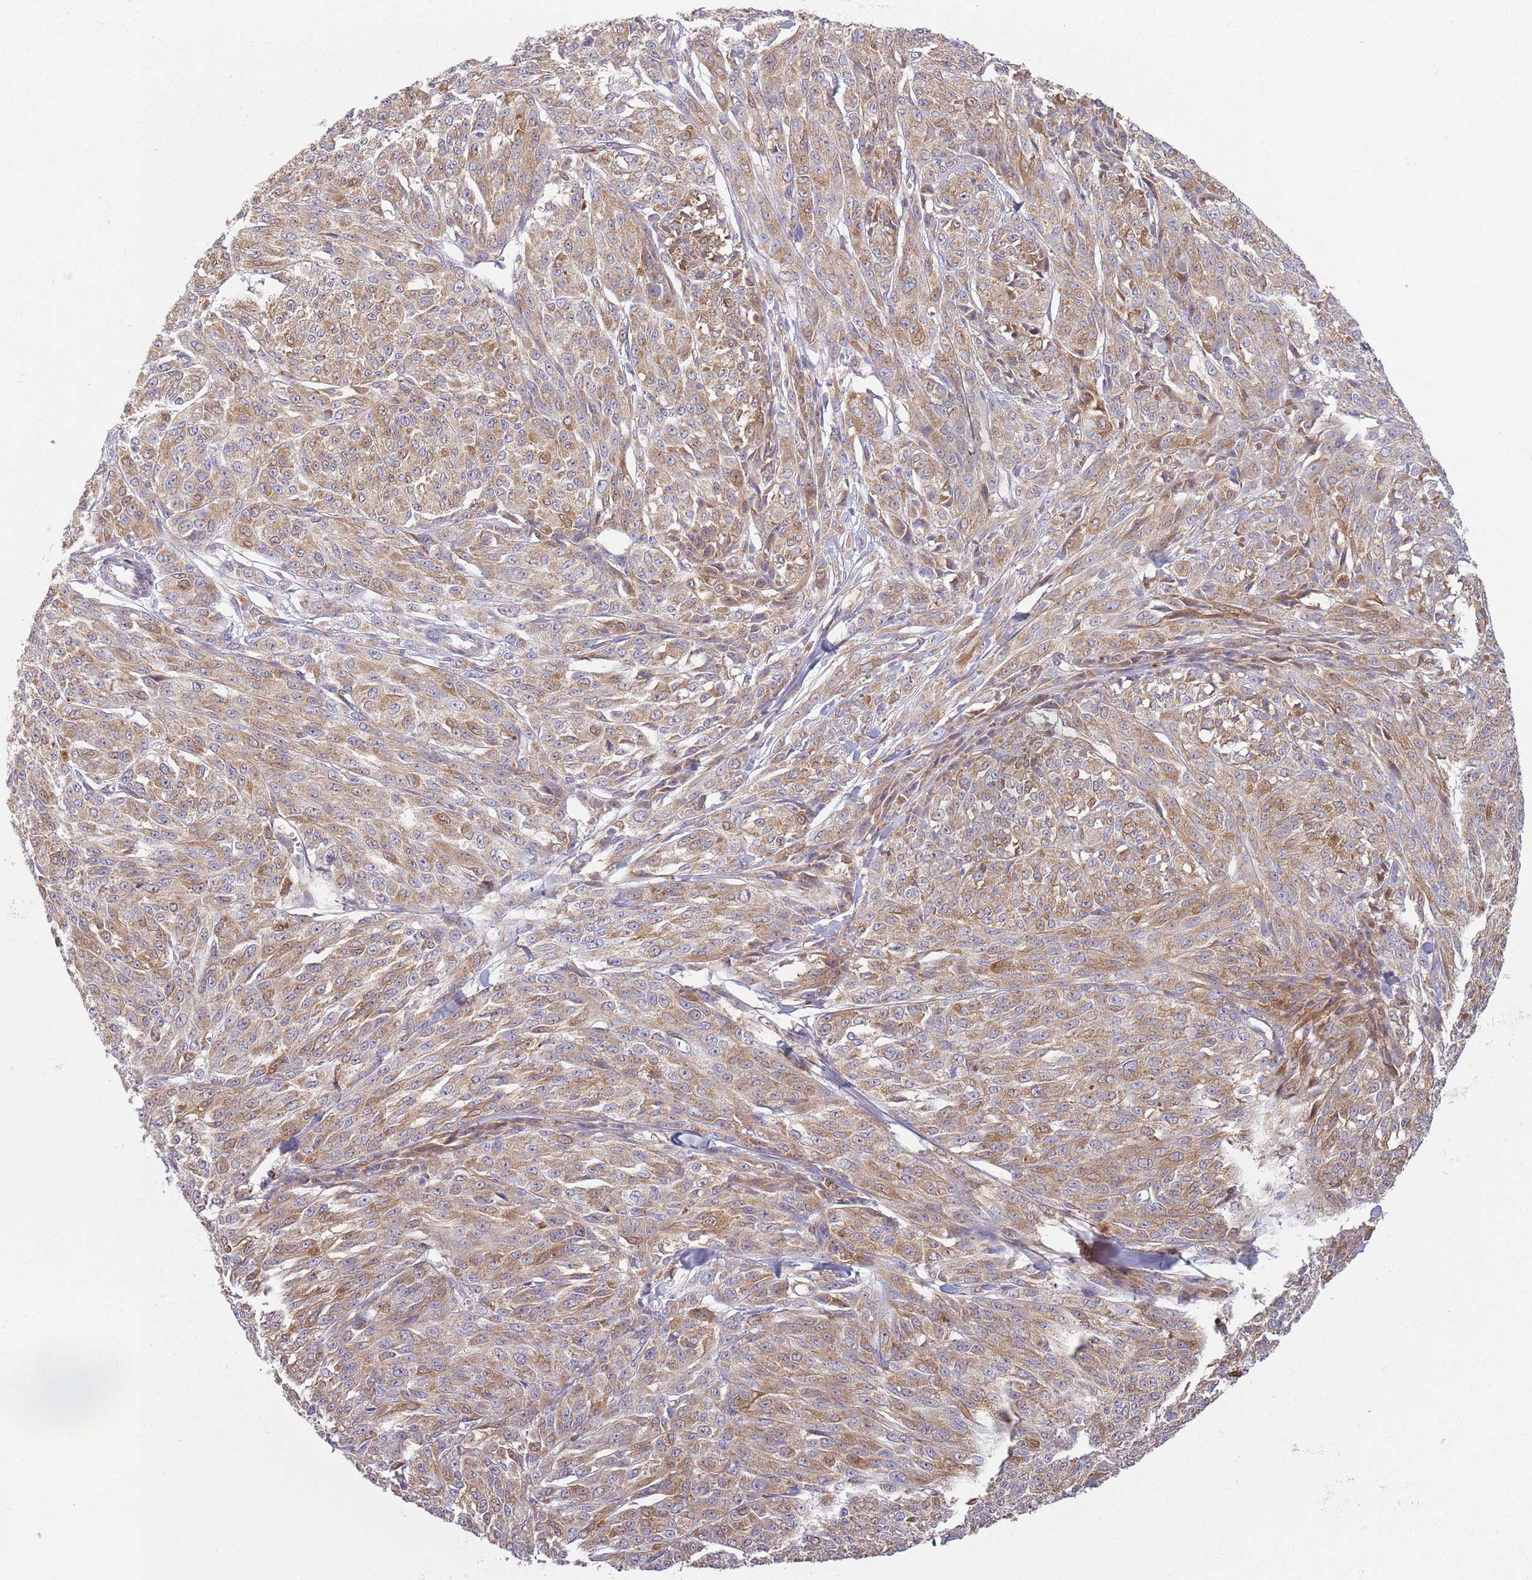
{"staining": {"intensity": "weak", "quantity": "25%-75%", "location": "cytoplasmic/membranous"}, "tissue": "melanoma", "cell_type": "Tumor cells", "image_type": "cancer", "snomed": [{"axis": "morphology", "description": "Malignant melanoma, NOS"}, {"axis": "topography", "description": "Skin"}], "caption": "IHC micrograph of human malignant melanoma stained for a protein (brown), which exhibits low levels of weak cytoplasmic/membranous positivity in about 25%-75% of tumor cells.", "gene": "COQ5", "patient": {"sex": "female", "age": 52}}